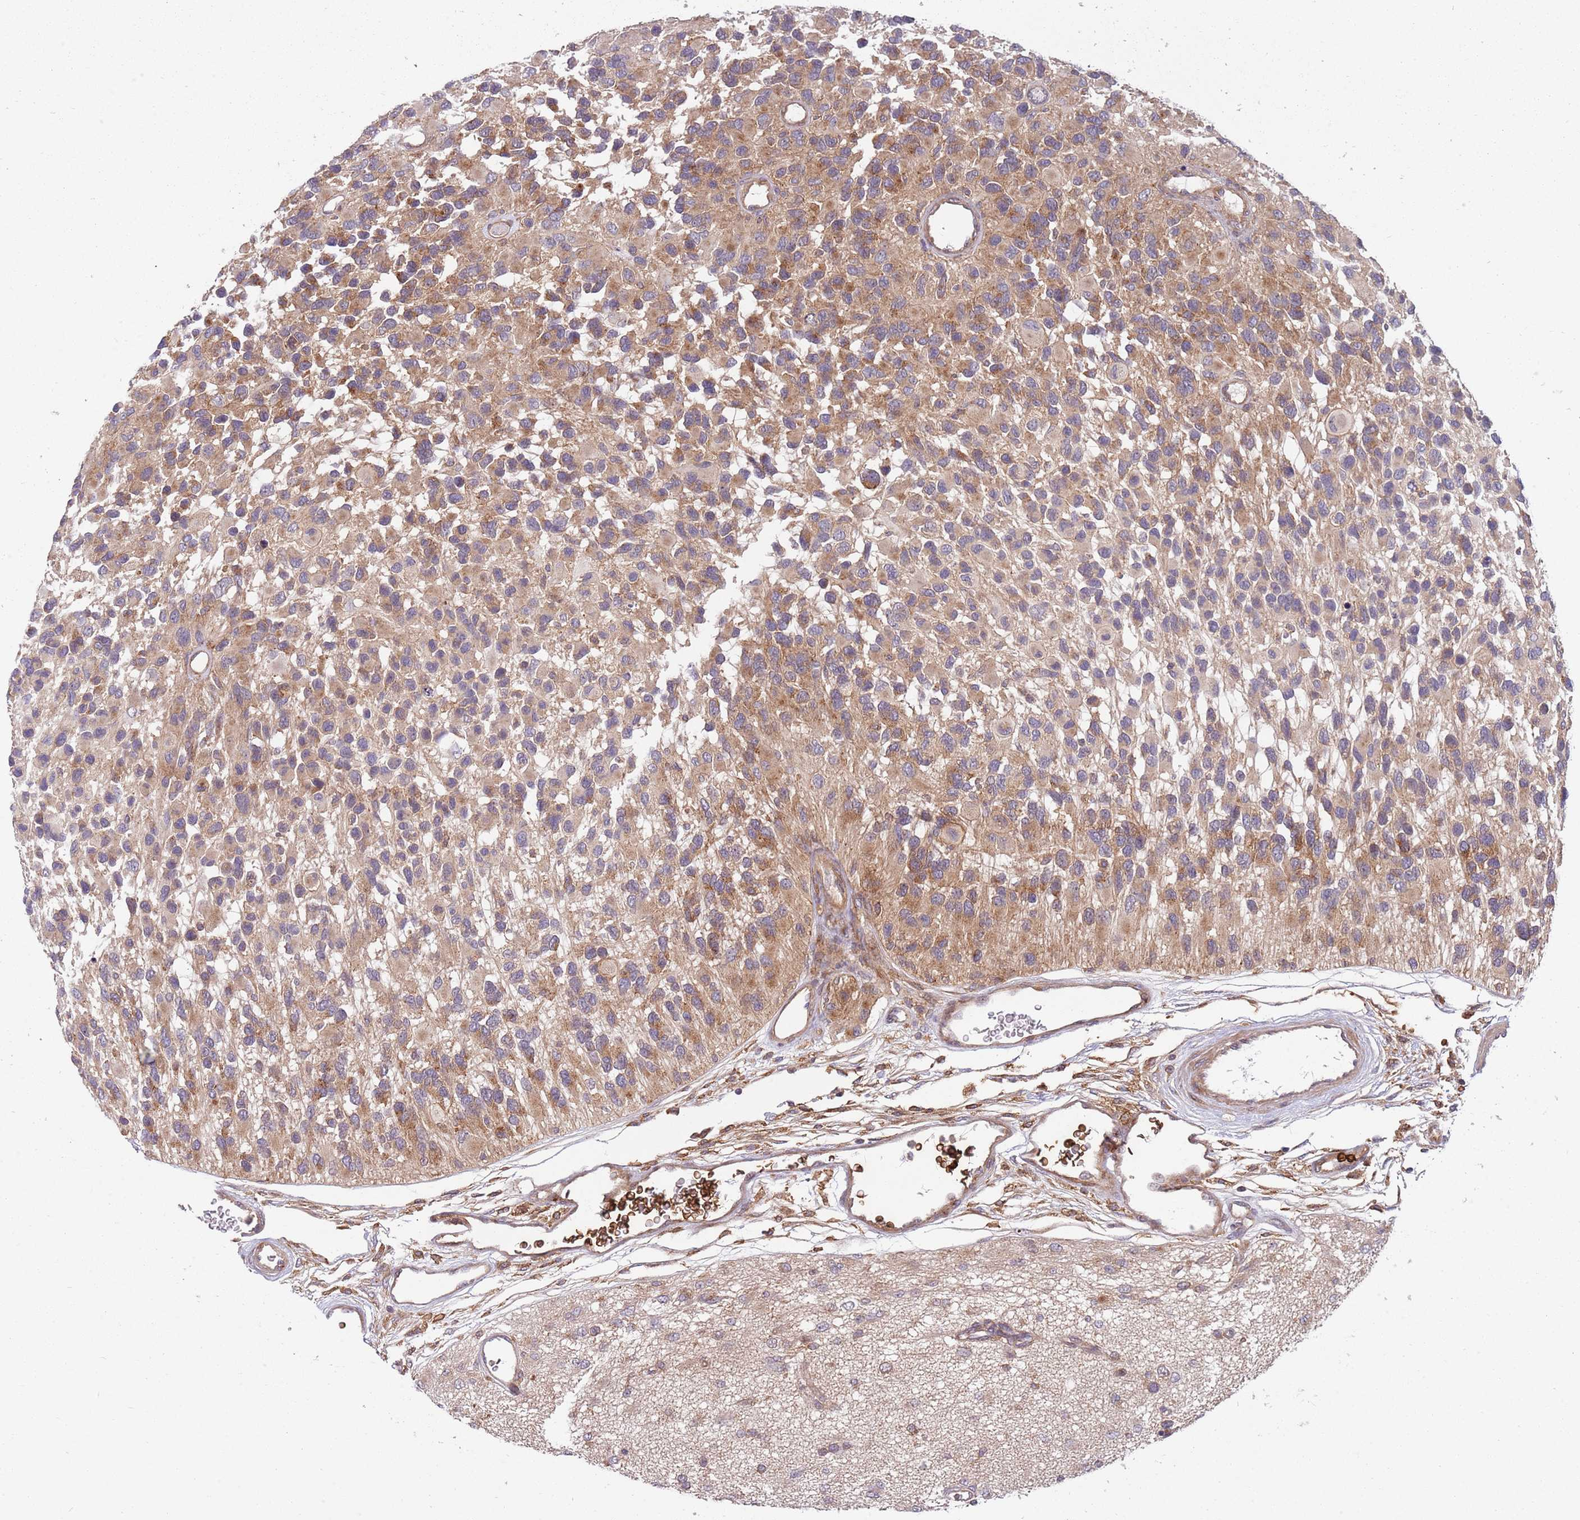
{"staining": {"intensity": "moderate", "quantity": ">75%", "location": "cytoplasmic/membranous"}, "tissue": "glioma", "cell_type": "Tumor cells", "image_type": "cancer", "snomed": [{"axis": "morphology", "description": "Glioma, malignant, High grade"}, {"axis": "topography", "description": "Brain"}], "caption": "IHC of human malignant glioma (high-grade) displays medium levels of moderate cytoplasmic/membranous staining in about >75% of tumor cells.", "gene": "GGA1", "patient": {"sex": "male", "age": 77}}